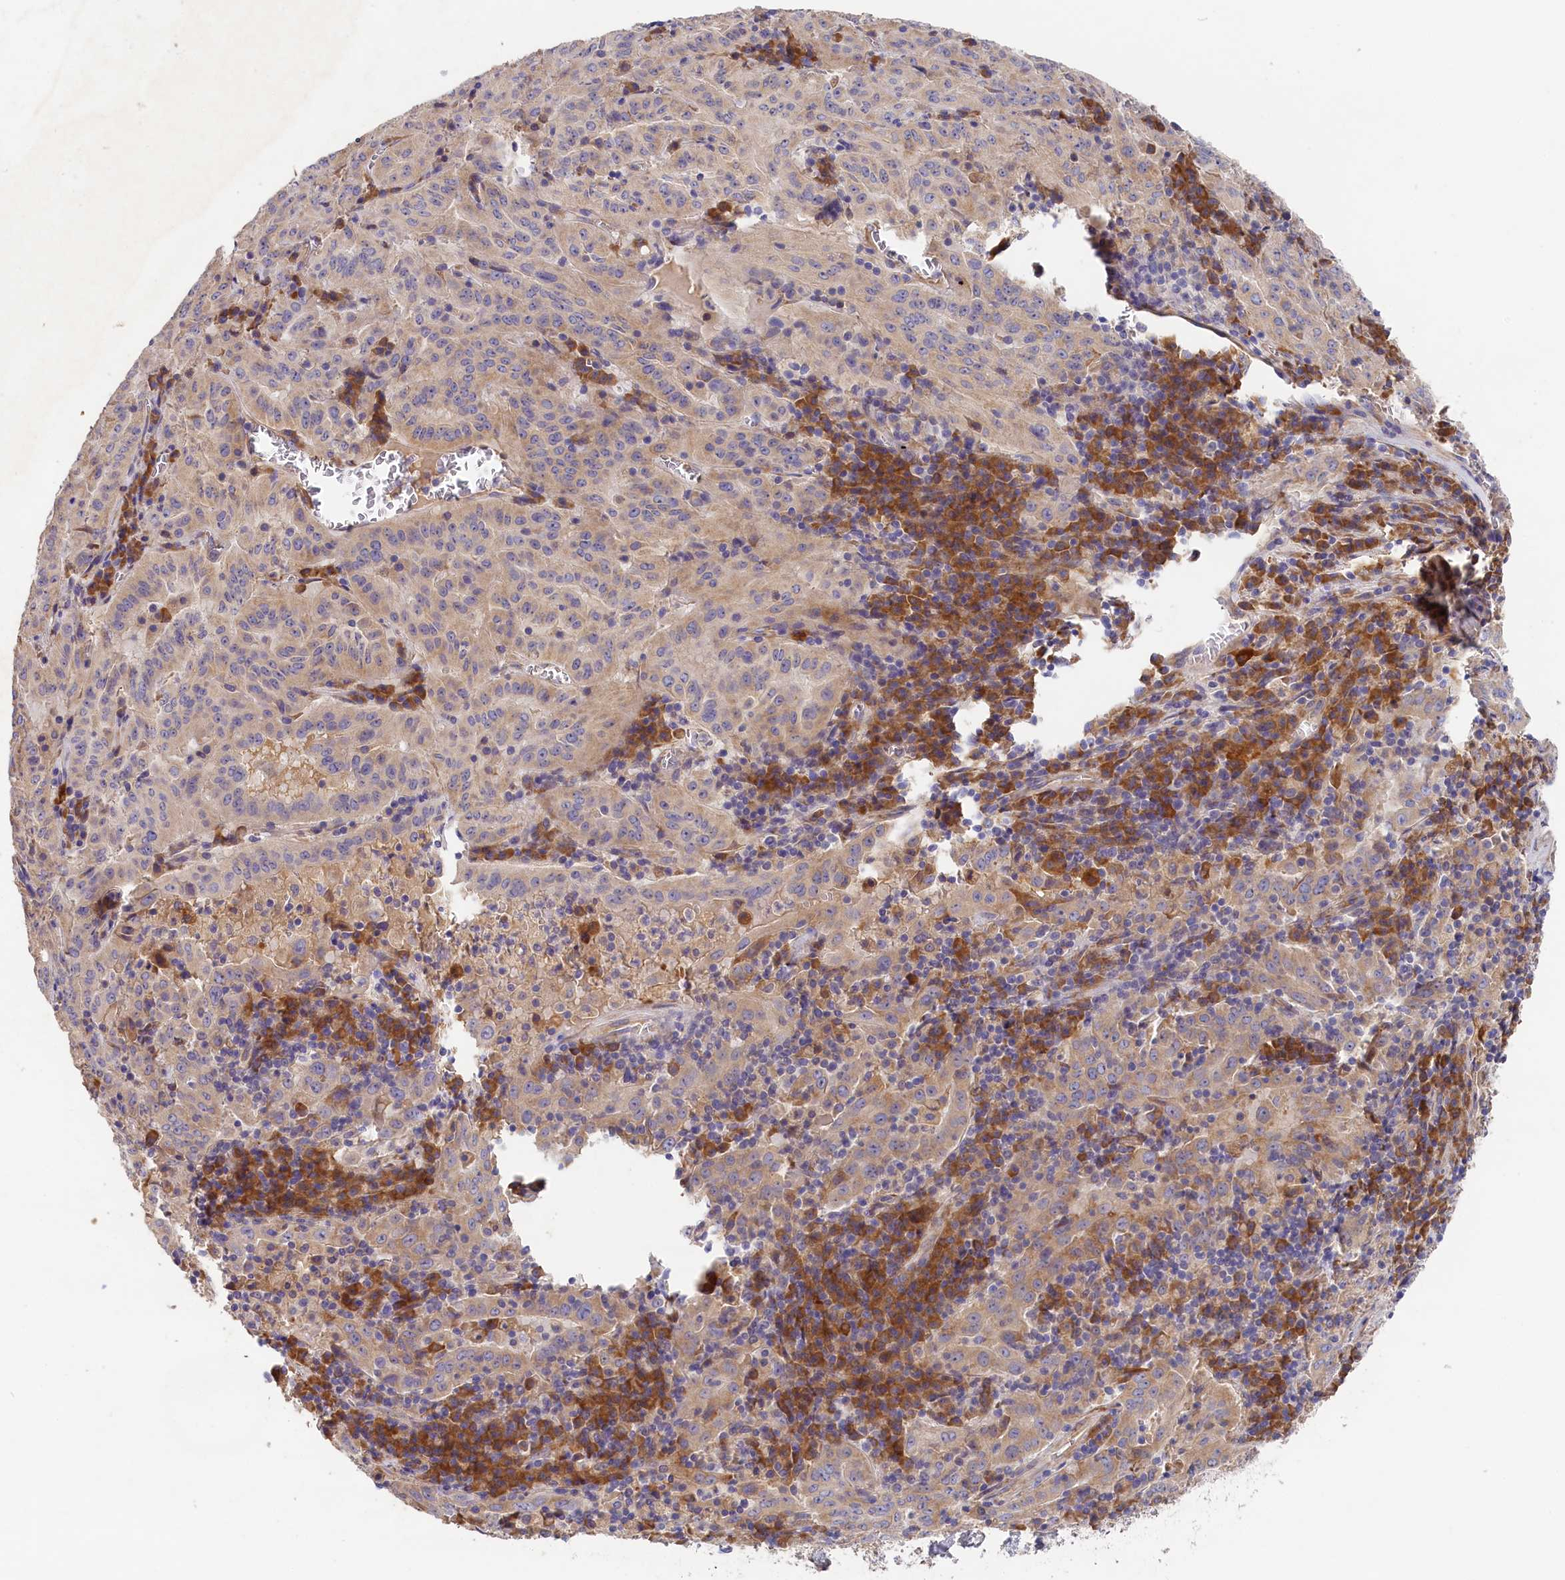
{"staining": {"intensity": "weak", "quantity": "25%-75%", "location": "cytoplasmic/membranous"}, "tissue": "pancreatic cancer", "cell_type": "Tumor cells", "image_type": "cancer", "snomed": [{"axis": "morphology", "description": "Adenocarcinoma, NOS"}, {"axis": "topography", "description": "Pancreas"}], "caption": "Protein staining of pancreatic cancer (adenocarcinoma) tissue demonstrates weak cytoplasmic/membranous staining in about 25%-75% of tumor cells. The protein is stained brown, and the nuclei are stained in blue (DAB IHC with brightfield microscopy, high magnification).", "gene": "ST7L", "patient": {"sex": "male", "age": 63}}